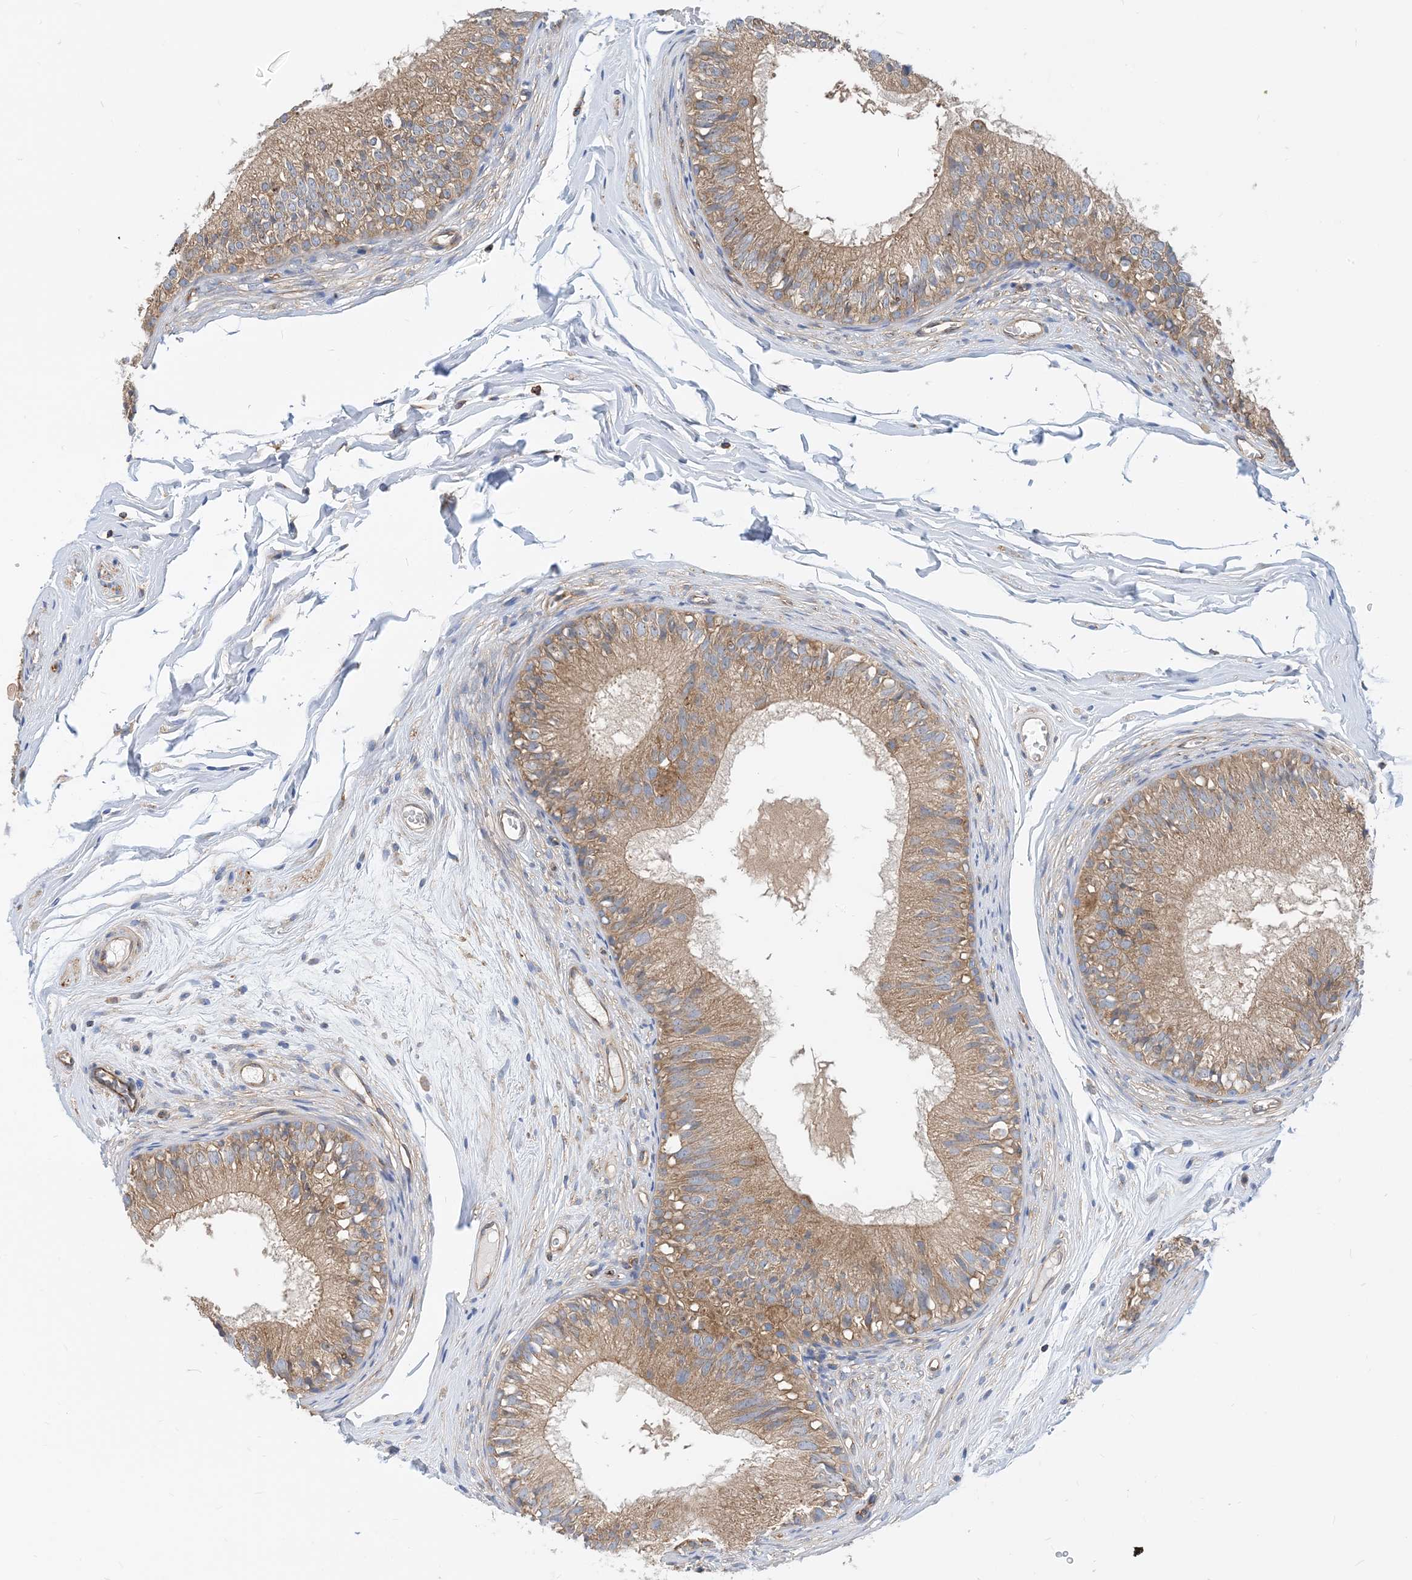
{"staining": {"intensity": "moderate", "quantity": "25%-75%", "location": "cytoplasmic/membranous"}, "tissue": "epididymis", "cell_type": "Glandular cells", "image_type": "normal", "snomed": [{"axis": "morphology", "description": "Normal tissue, NOS"}, {"axis": "morphology", "description": "Seminoma in situ"}, {"axis": "topography", "description": "Testis"}, {"axis": "topography", "description": "Epididymis"}], "caption": "Glandular cells reveal moderate cytoplasmic/membranous positivity in about 25%-75% of cells in normal epididymis. (Stains: DAB in brown, nuclei in blue, Microscopy: brightfield microscopy at high magnification).", "gene": "DYNC1LI1", "patient": {"sex": "male", "age": 28}}